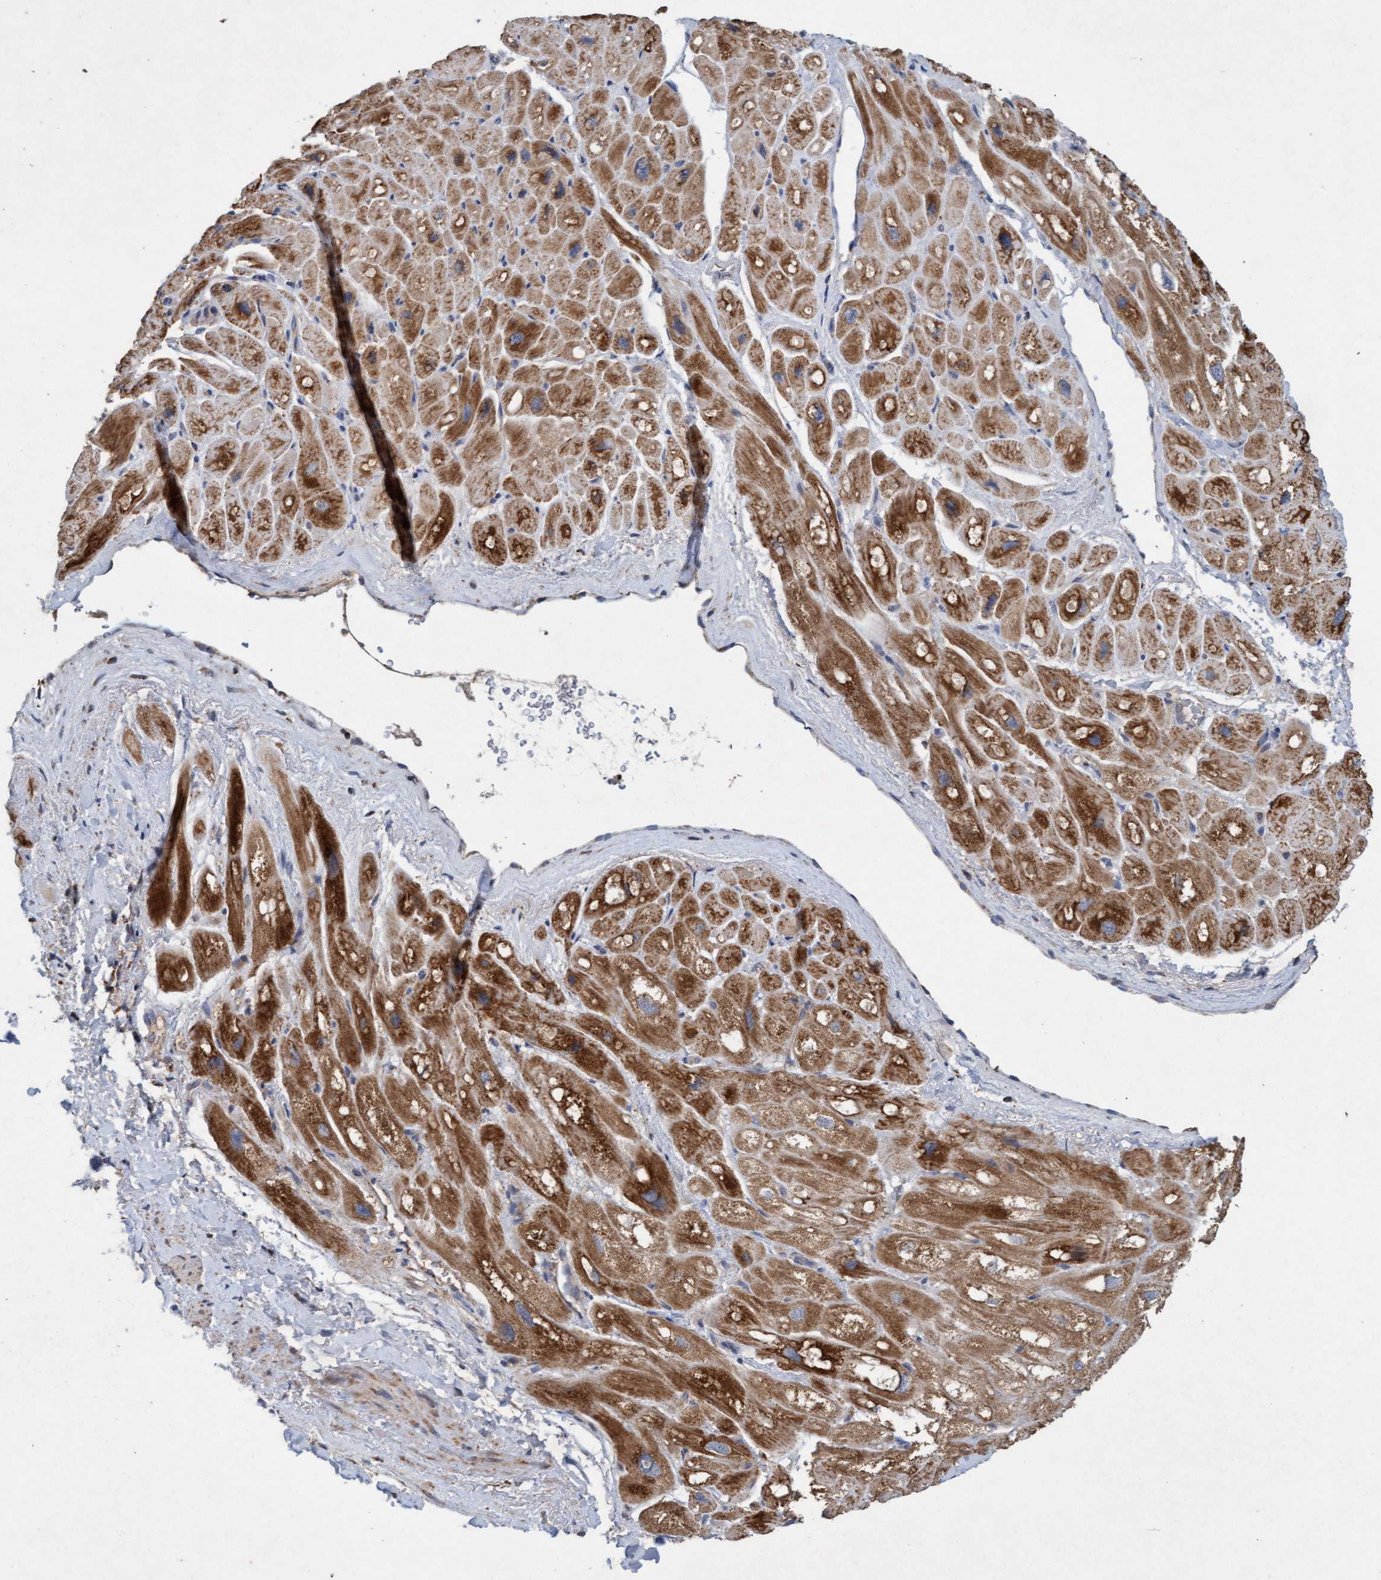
{"staining": {"intensity": "moderate", "quantity": ">75%", "location": "cytoplasmic/membranous"}, "tissue": "heart muscle", "cell_type": "Cardiomyocytes", "image_type": "normal", "snomed": [{"axis": "morphology", "description": "Normal tissue, NOS"}, {"axis": "topography", "description": "Heart"}], "caption": "Protein expression analysis of normal human heart muscle reveals moderate cytoplasmic/membranous staining in about >75% of cardiomyocytes.", "gene": "ATPAF2", "patient": {"sex": "male", "age": 49}}